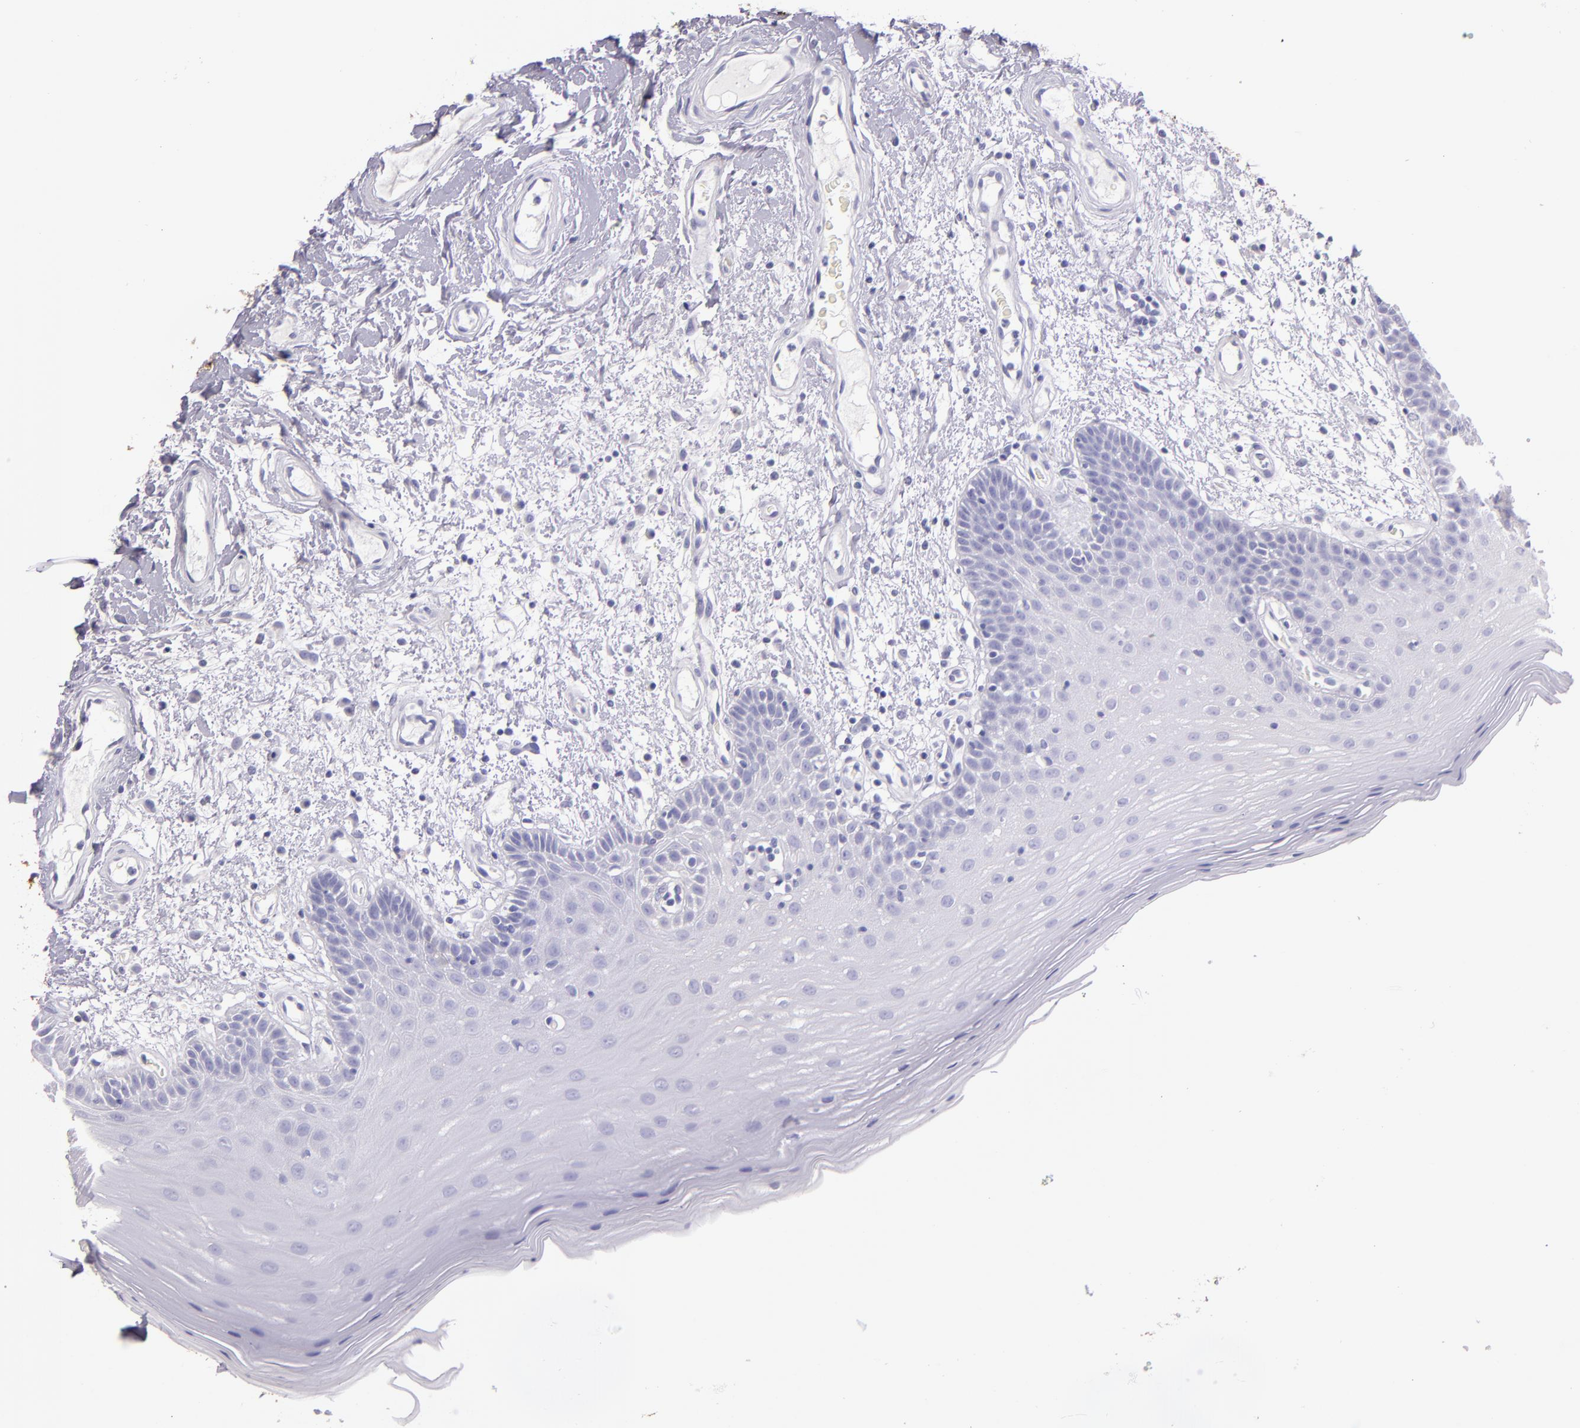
{"staining": {"intensity": "negative", "quantity": "none", "location": "none"}, "tissue": "oral mucosa", "cell_type": "Squamous epithelial cells", "image_type": "normal", "snomed": [{"axis": "morphology", "description": "Normal tissue, NOS"}, {"axis": "morphology", "description": "Squamous cell carcinoma, NOS"}, {"axis": "topography", "description": "Skeletal muscle"}, {"axis": "topography", "description": "Oral tissue"}, {"axis": "topography", "description": "Head-Neck"}], "caption": "High power microscopy histopathology image of an immunohistochemistry histopathology image of normal oral mucosa, revealing no significant staining in squamous epithelial cells. (DAB immunohistochemistry (IHC), high magnification).", "gene": "MUC5AC", "patient": {"sex": "male", "age": 71}}